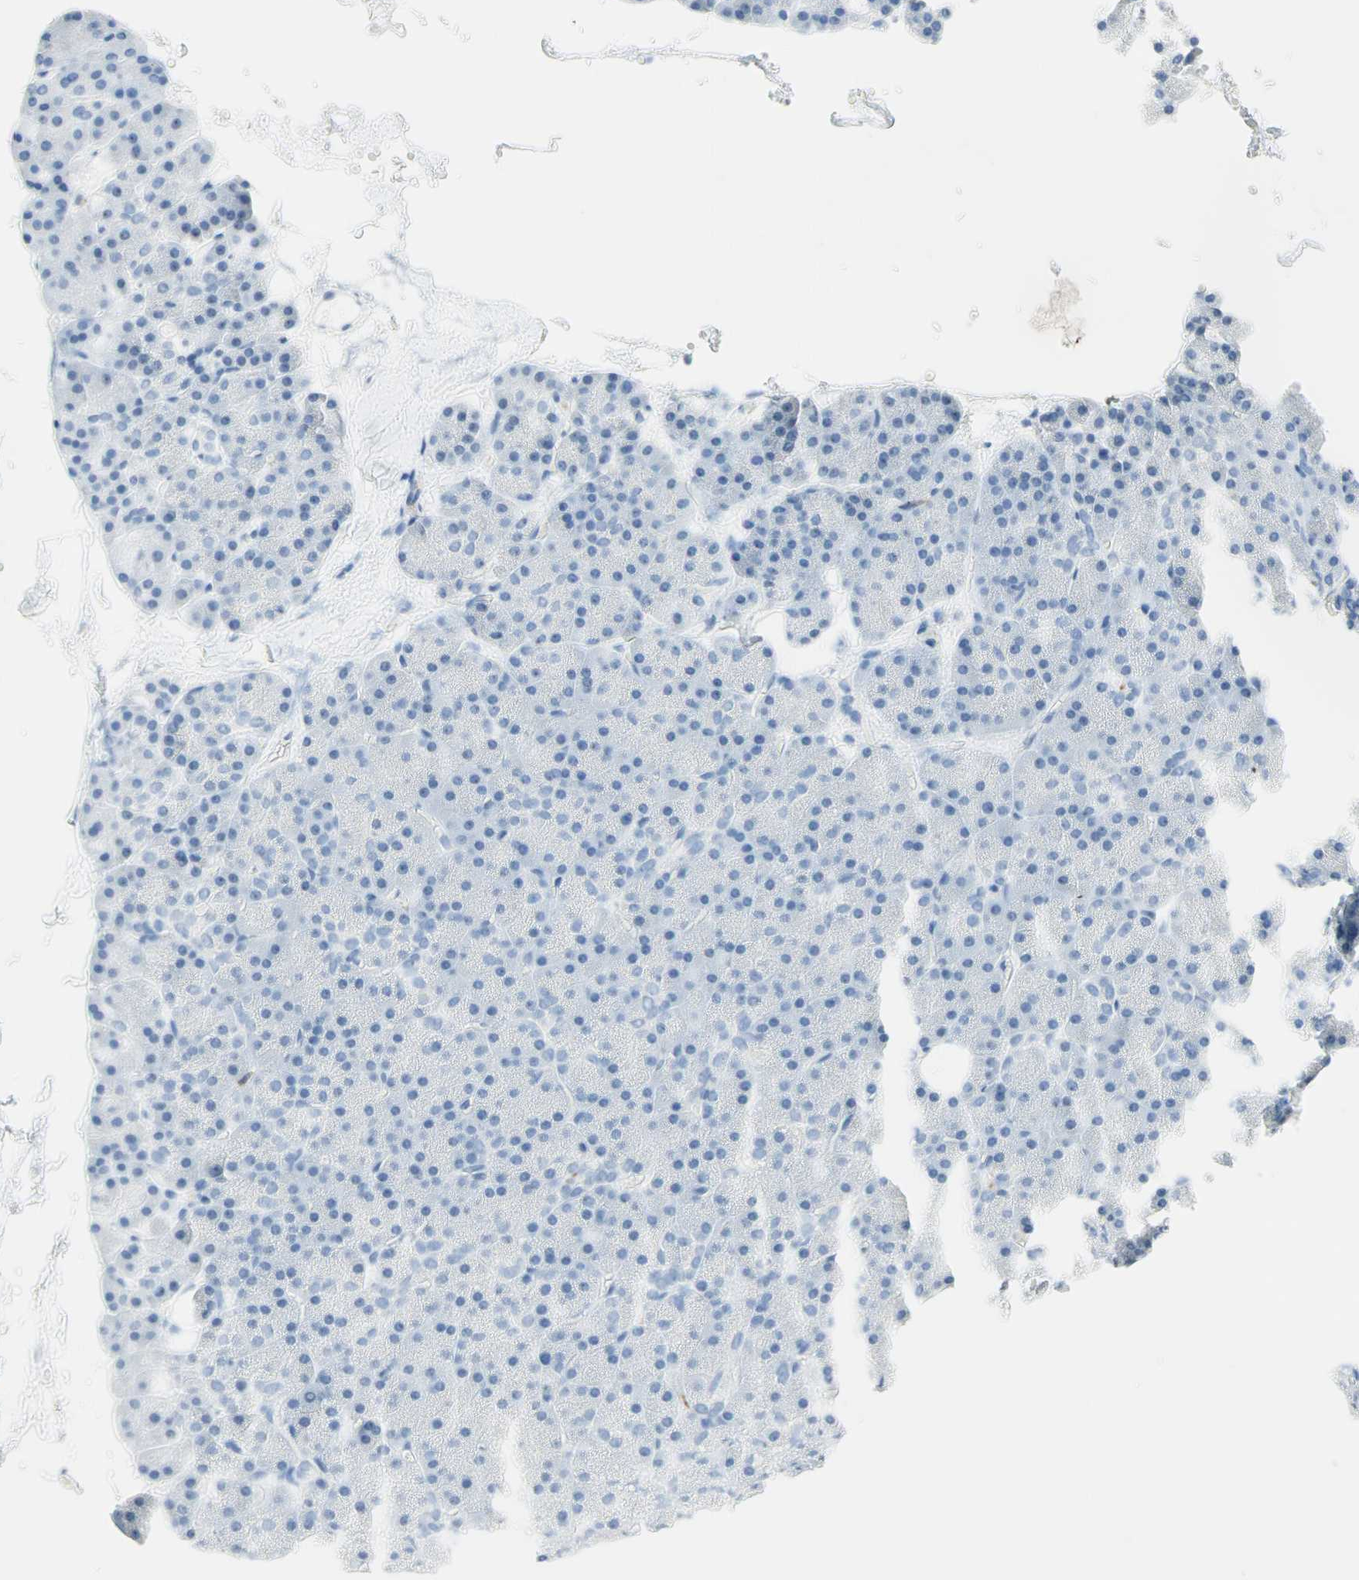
{"staining": {"intensity": "weak", "quantity": "25%-75%", "location": "nuclear"}, "tissue": "pancreas", "cell_type": "Exocrine glandular cells", "image_type": "normal", "snomed": [{"axis": "morphology", "description": "Normal tissue, NOS"}, {"axis": "topography", "description": "Pancreas"}], "caption": "This micrograph displays immunohistochemistry staining of unremarkable pancreas, with low weak nuclear expression in approximately 25%-75% of exocrine glandular cells.", "gene": "CYSLTR1", "patient": {"sex": "female", "age": 35}}